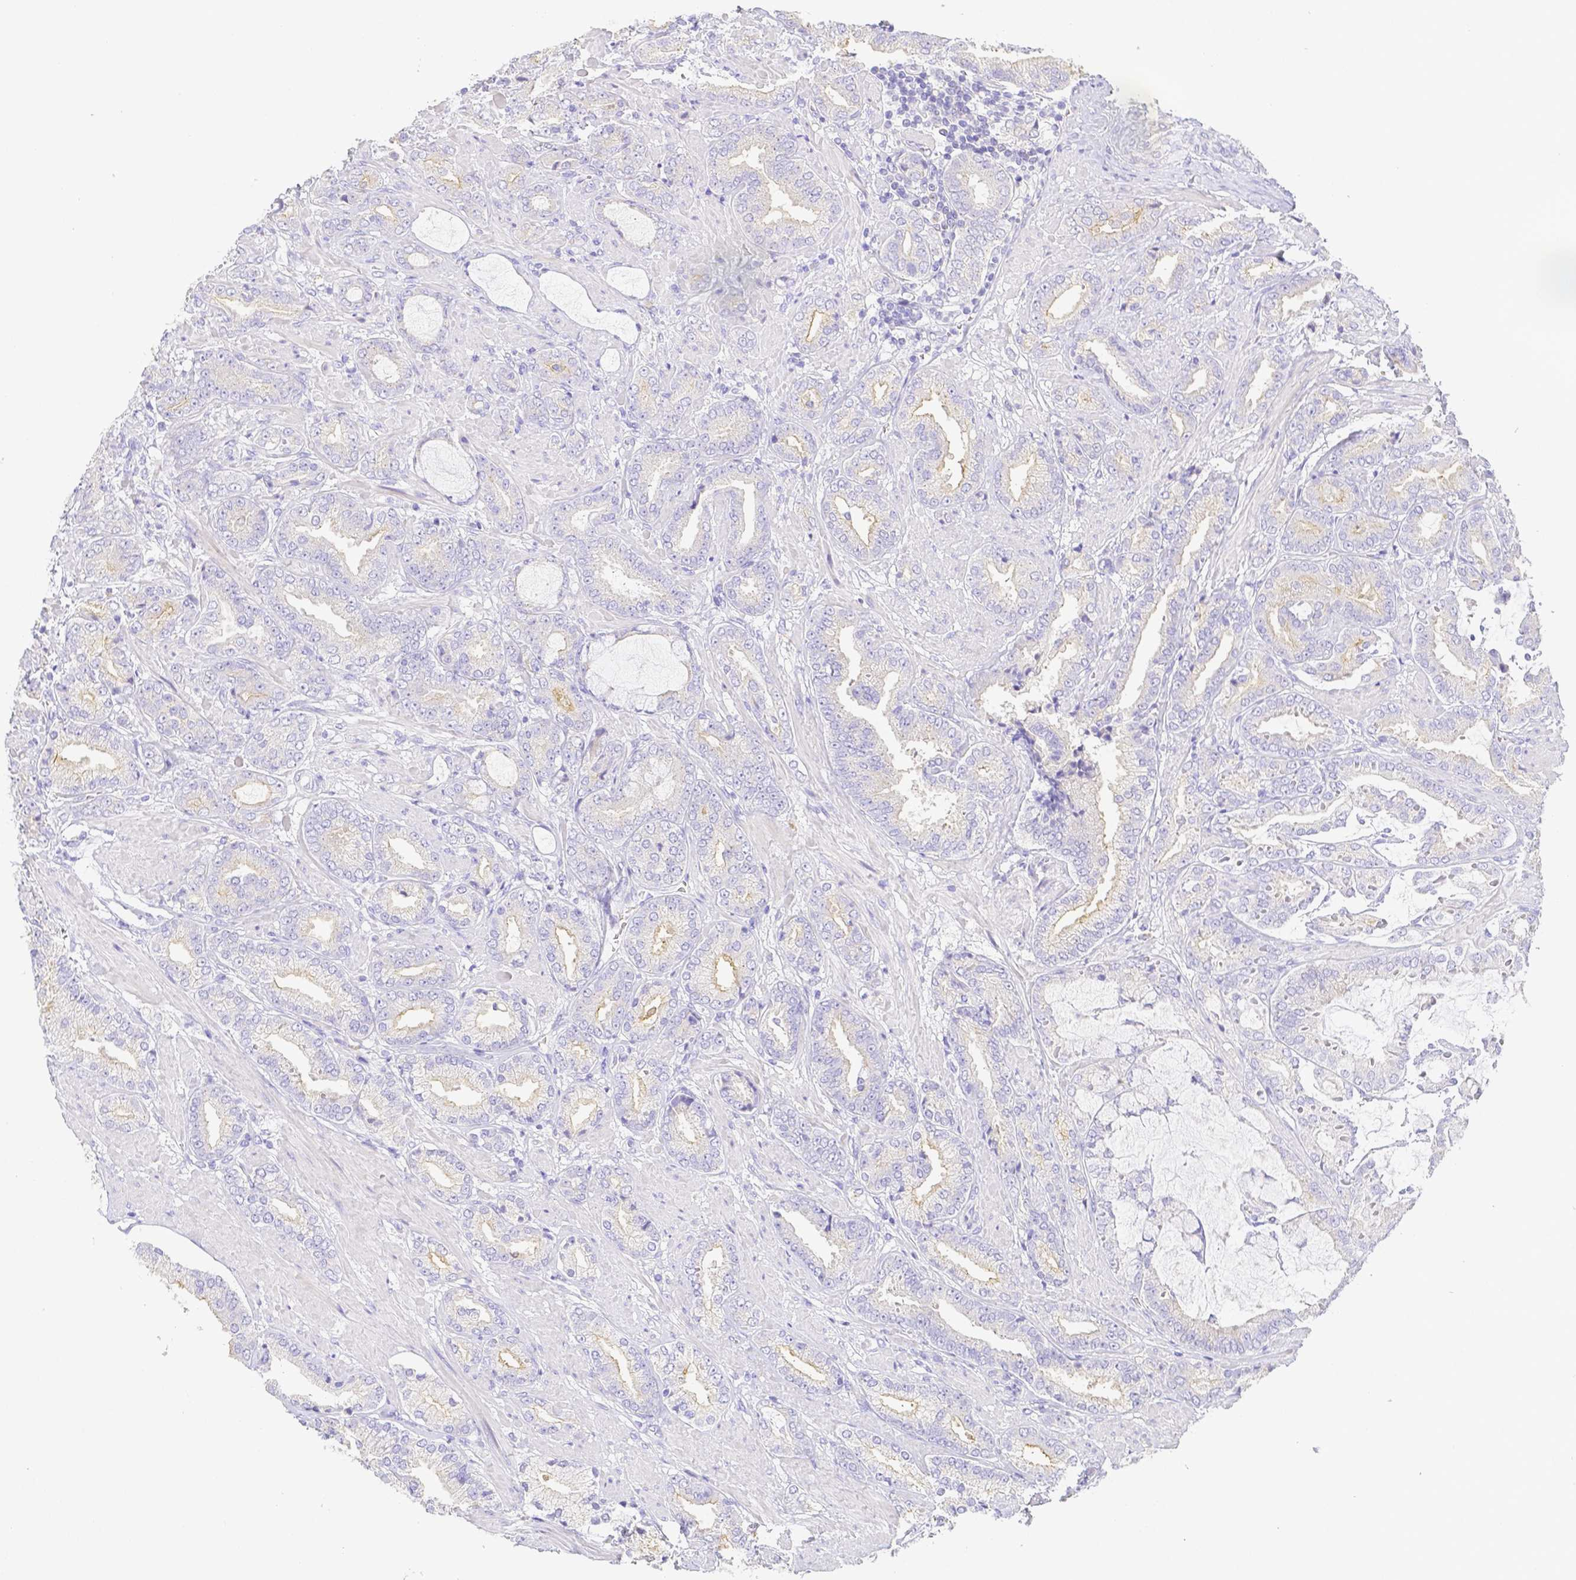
{"staining": {"intensity": "negative", "quantity": "none", "location": "none"}, "tissue": "prostate cancer", "cell_type": "Tumor cells", "image_type": "cancer", "snomed": [{"axis": "morphology", "description": "Adenocarcinoma, High grade"}, {"axis": "topography", "description": "Prostate"}], "caption": "A histopathology image of high-grade adenocarcinoma (prostate) stained for a protein reveals no brown staining in tumor cells. The staining was performed using DAB to visualize the protein expression in brown, while the nuclei were stained in blue with hematoxylin (Magnification: 20x).", "gene": "ZG16B", "patient": {"sex": "male", "age": 56}}